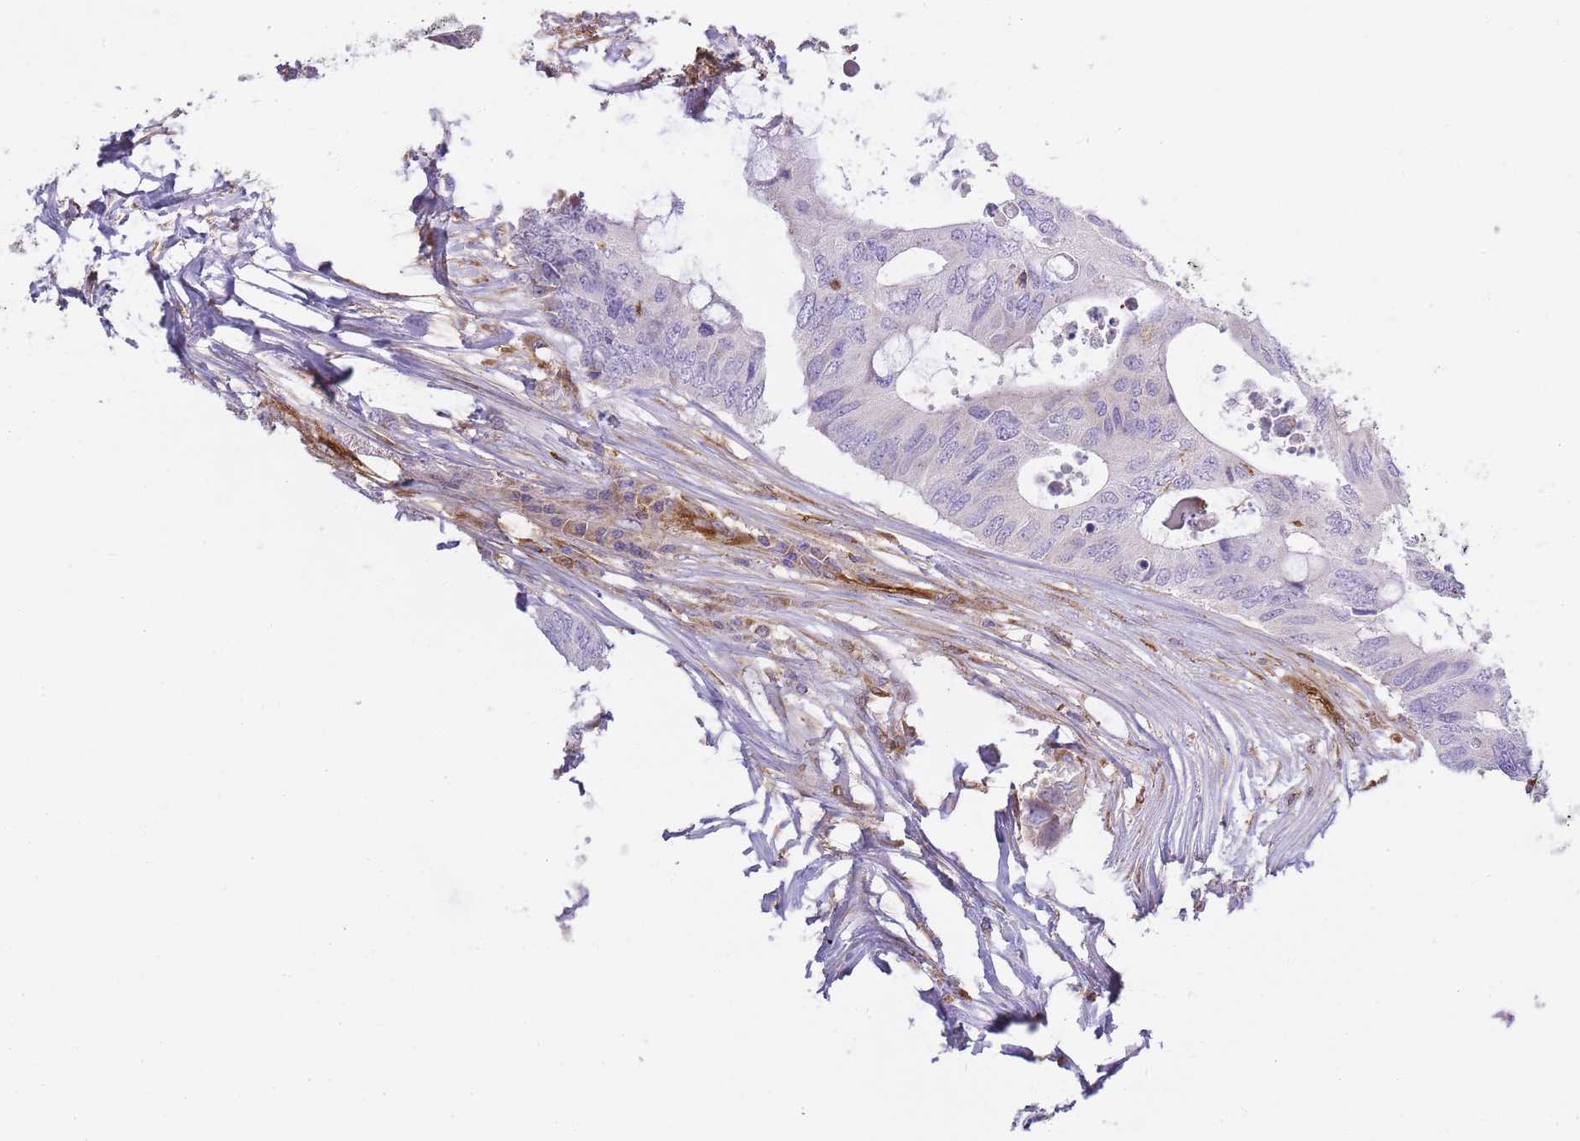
{"staining": {"intensity": "negative", "quantity": "none", "location": "none"}, "tissue": "colorectal cancer", "cell_type": "Tumor cells", "image_type": "cancer", "snomed": [{"axis": "morphology", "description": "Adenocarcinoma, NOS"}, {"axis": "topography", "description": "Colon"}], "caption": "This image is of adenocarcinoma (colorectal) stained with immunohistochemistry to label a protein in brown with the nuclei are counter-stained blue. There is no staining in tumor cells. Brightfield microscopy of IHC stained with DAB (3,3'-diaminobenzidine) (brown) and hematoxylin (blue), captured at high magnification.", "gene": "MSN", "patient": {"sex": "male", "age": 71}}